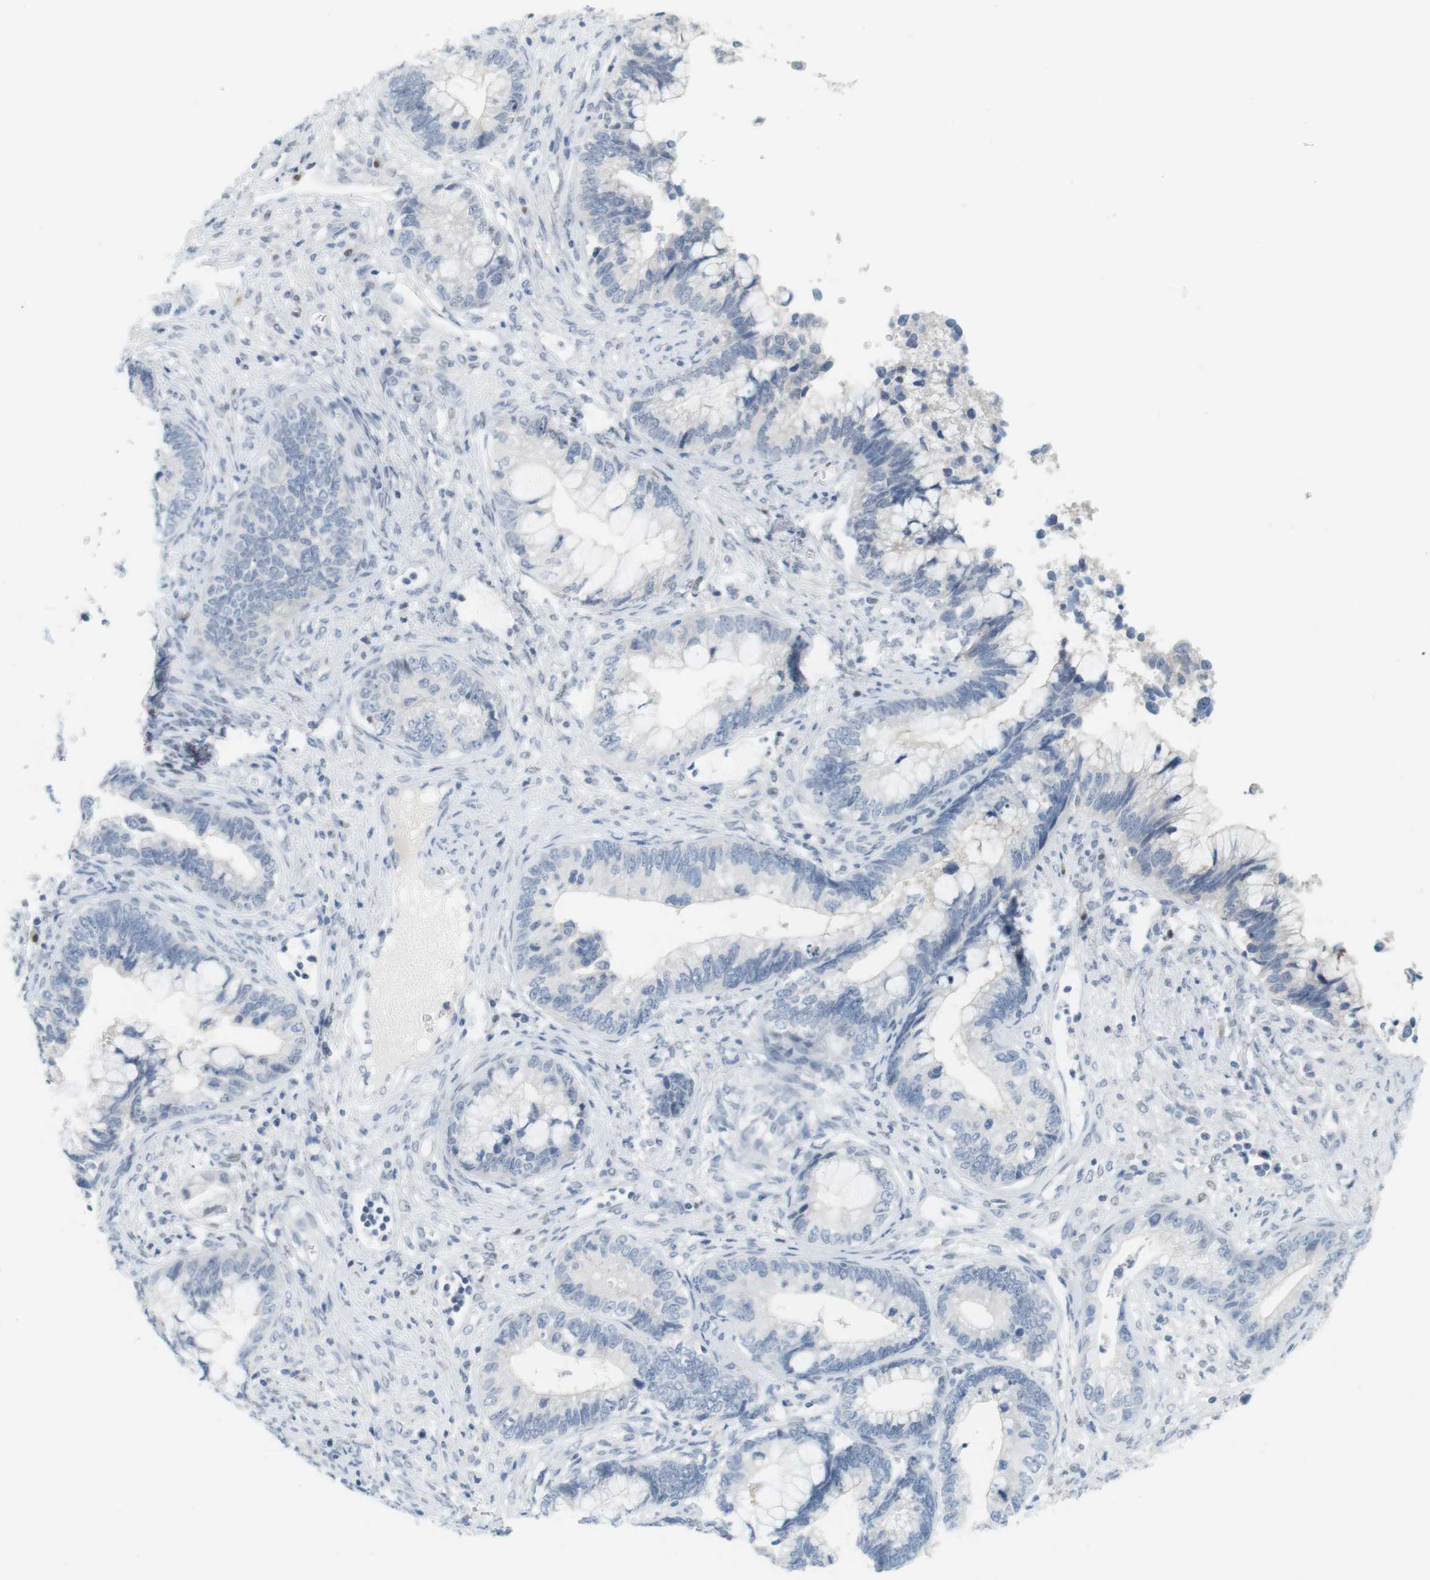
{"staining": {"intensity": "negative", "quantity": "none", "location": "none"}, "tissue": "cervical cancer", "cell_type": "Tumor cells", "image_type": "cancer", "snomed": [{"axis": "morphology", "description": "Adenocarcinoma, NOS"}, {"axis": "topography", "description": "Cervix"}], "caption": "Immunohistochemical staining of adenocarcinoma (cervical) reveals no significant positivity in tumor cells.", "gene": "CREB3L2", "patient": {"sex": "female", "age": 44}}